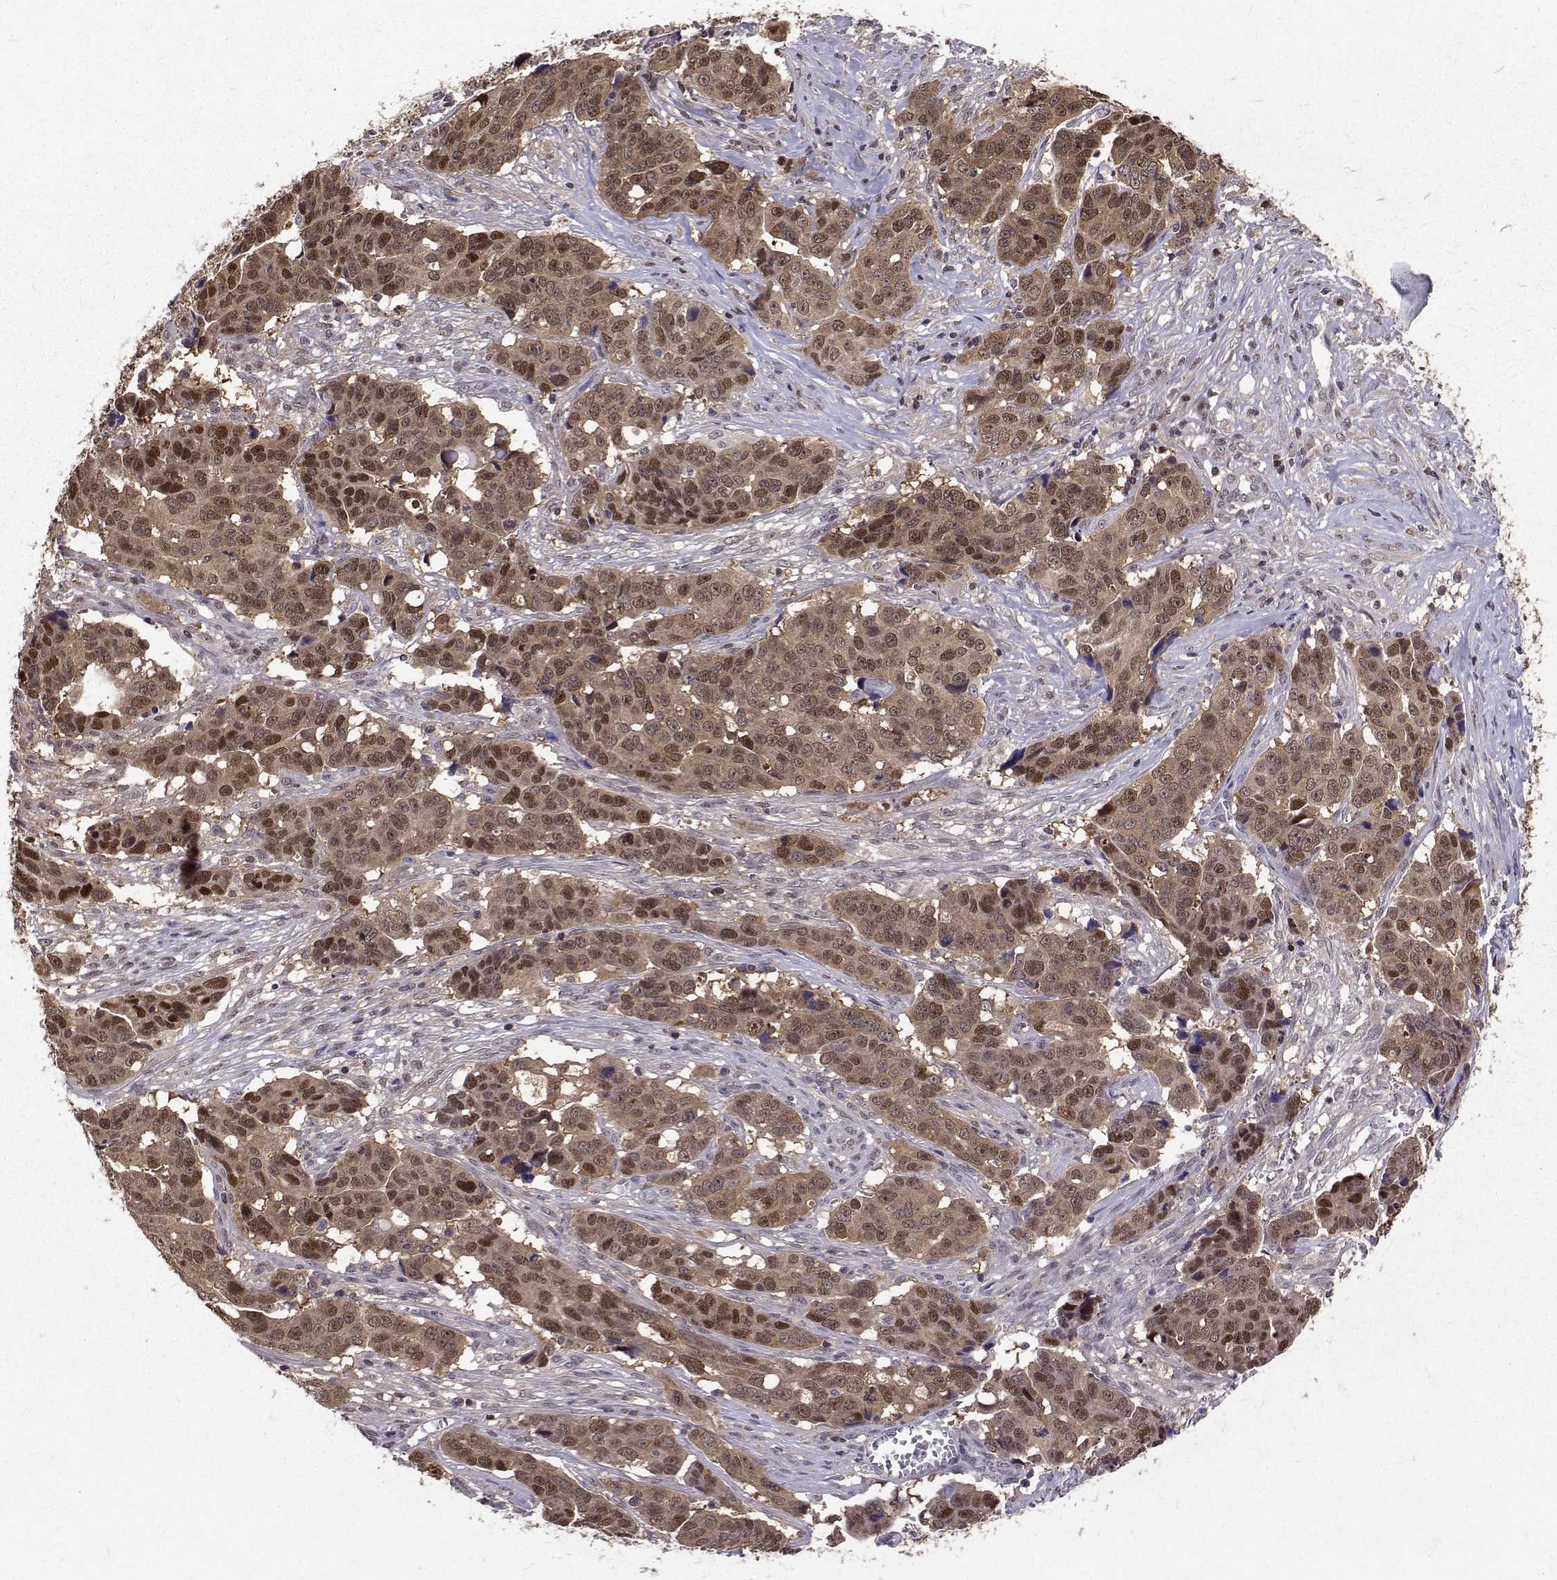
{"staining": {"intensity": "moderate", "quantity": ">75%", "location": "cytoplasmic/membranous,nuclear"}, "tissue": "ovarian cancer", "cell_type": "Tumor cells", "image_type": "cancer", "snomed": [{"axis": "morphology", "description": "Carcinoma, endometroid"}, {"axis": "topography", "description": "Ovary"}], "caption": "Ovarian endometroid carcinoma stained for a protein demonstrates moderate cytoplasmic/membranous and nuclear positivity in tumor cells.", "gene": "NIF3L1", "patient": {"sex": "female", "age": 78}}